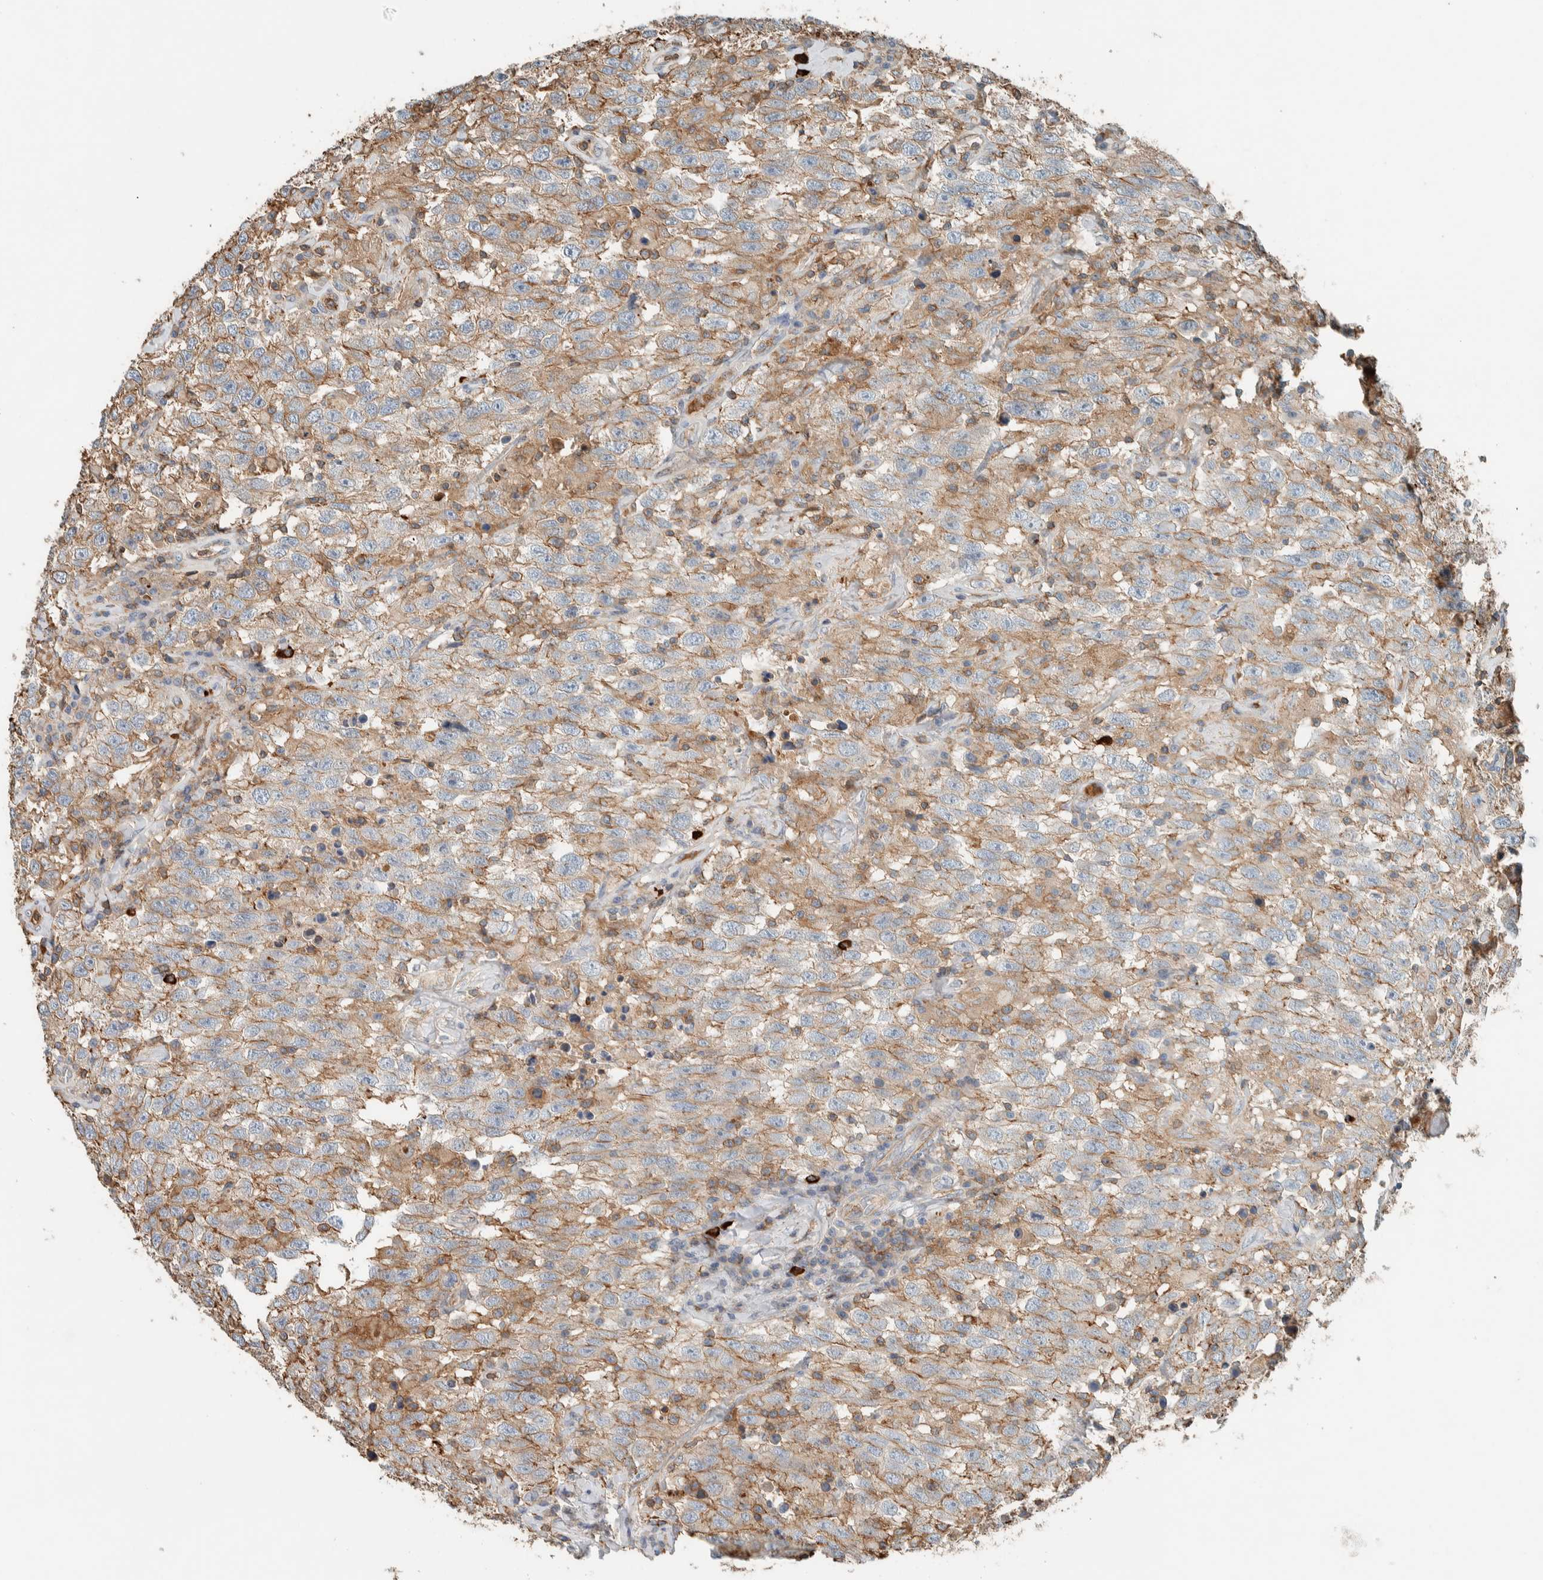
{"staining": {"intensity": "negative", "quantity": "none", "location": "none"}, "tissue": "testis cancer", "cell_type": "Tumor cells", "image_type": "cancer", "snomed": [{"axis": "morphology", "description": "Seminoma, NOS"}, {"axis": "topography", "description": "Testis"}], "caption": "The image displays no staining of tumor cells in testis cancer.", "gene": "CTBP2", "patient": {"sex": "male", "age": 41}}